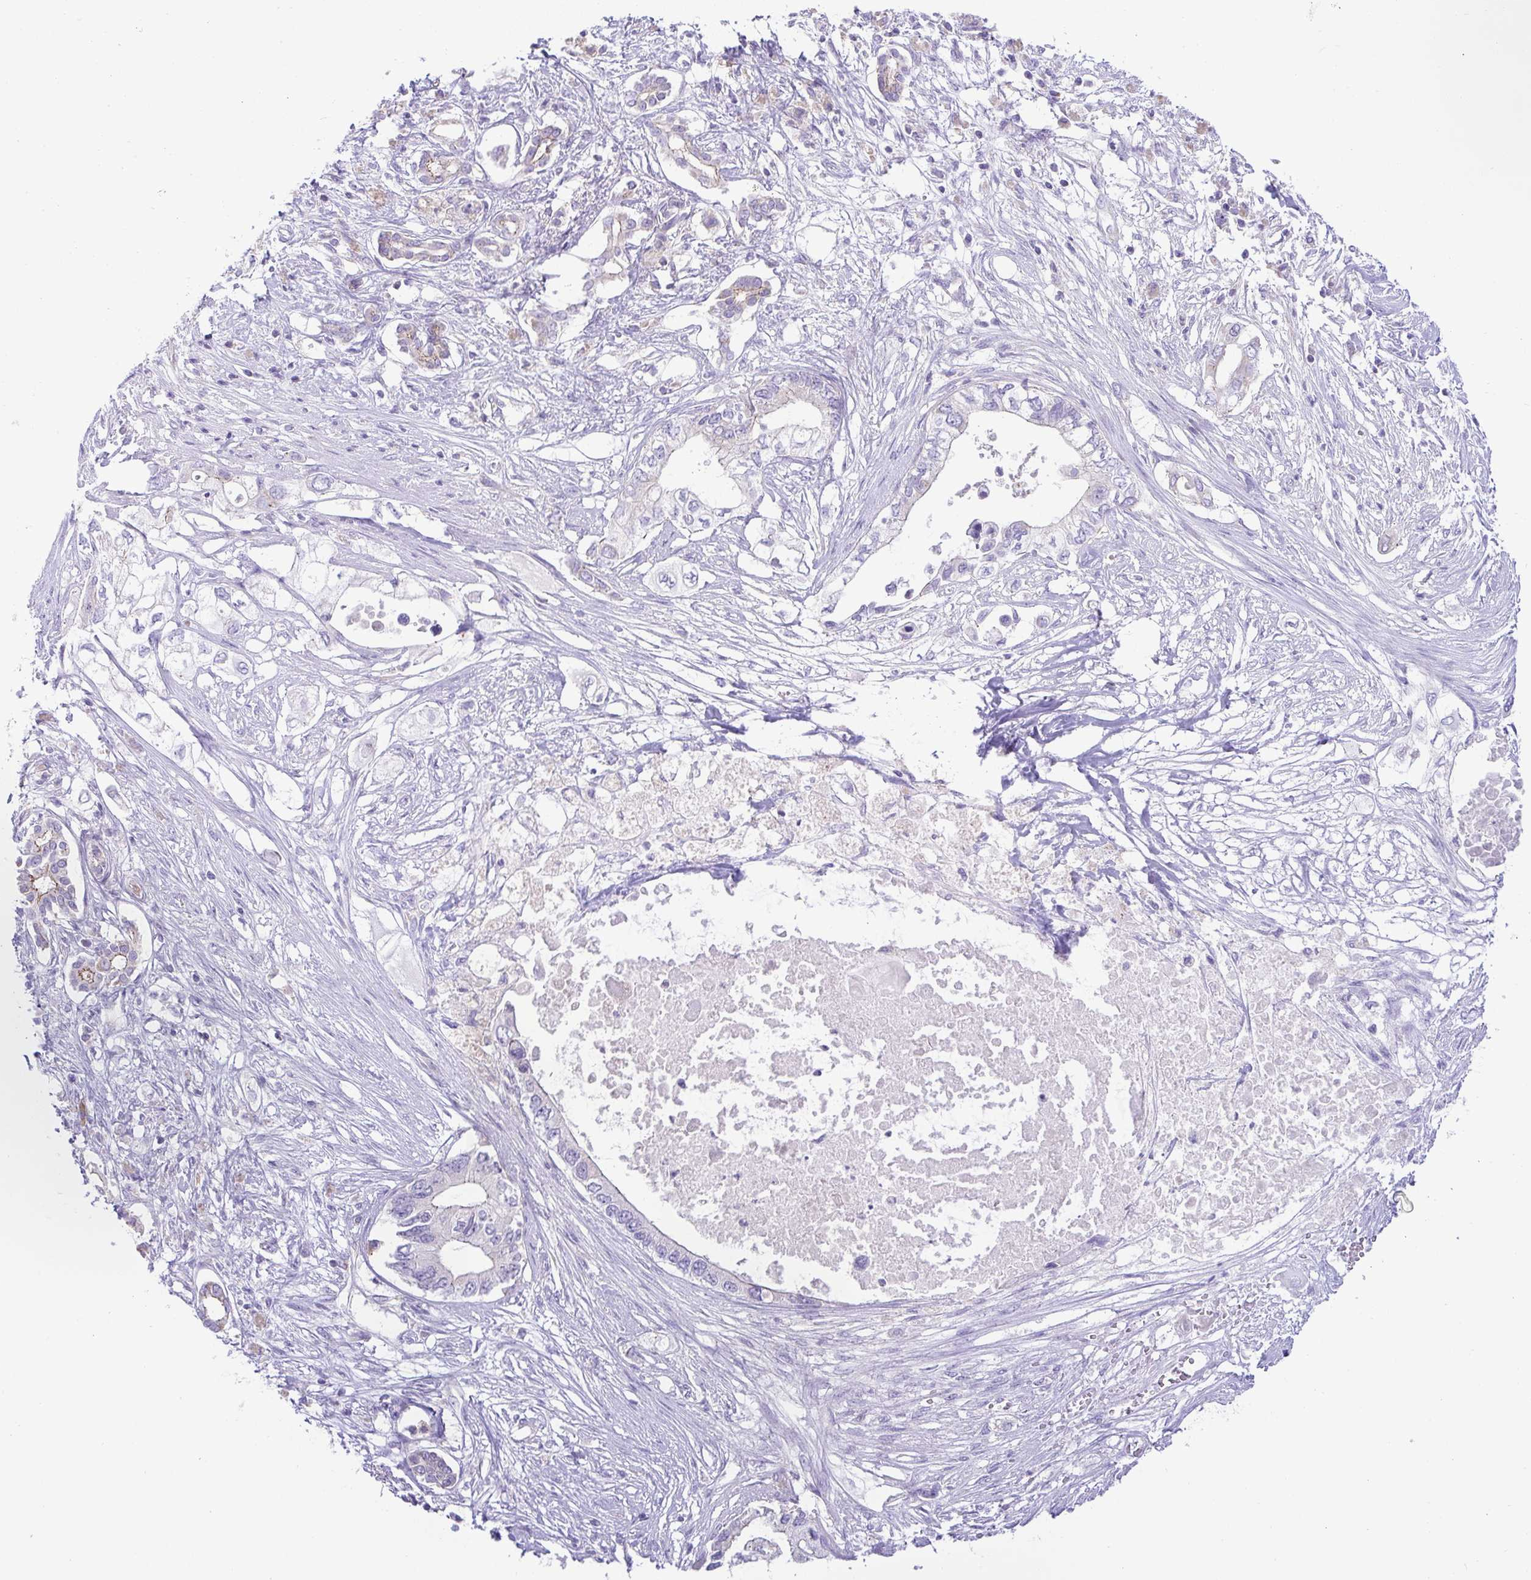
{"staining": {"intensity": "negative", "quantity": "none", "location": "none"}, "tissue": "pancreatic cancer", "cell_type": "Tumor cells", "image_type": "cancer", "snomed": [{"axis": "morphology", "description": "Adenocarcinoma, NOS"}, {"axis": "topography", "description": "Pancreas"}], "caption": "Immunohistochemistry (IHC) histopathology image of neoplastic tissue: human pancreatic adenocarcinoma stained with DAB exhibits no significant protein expression in tumor cells.", "gene": "PLA2G12B", "patient": {"sex": "female", "age": 63}}